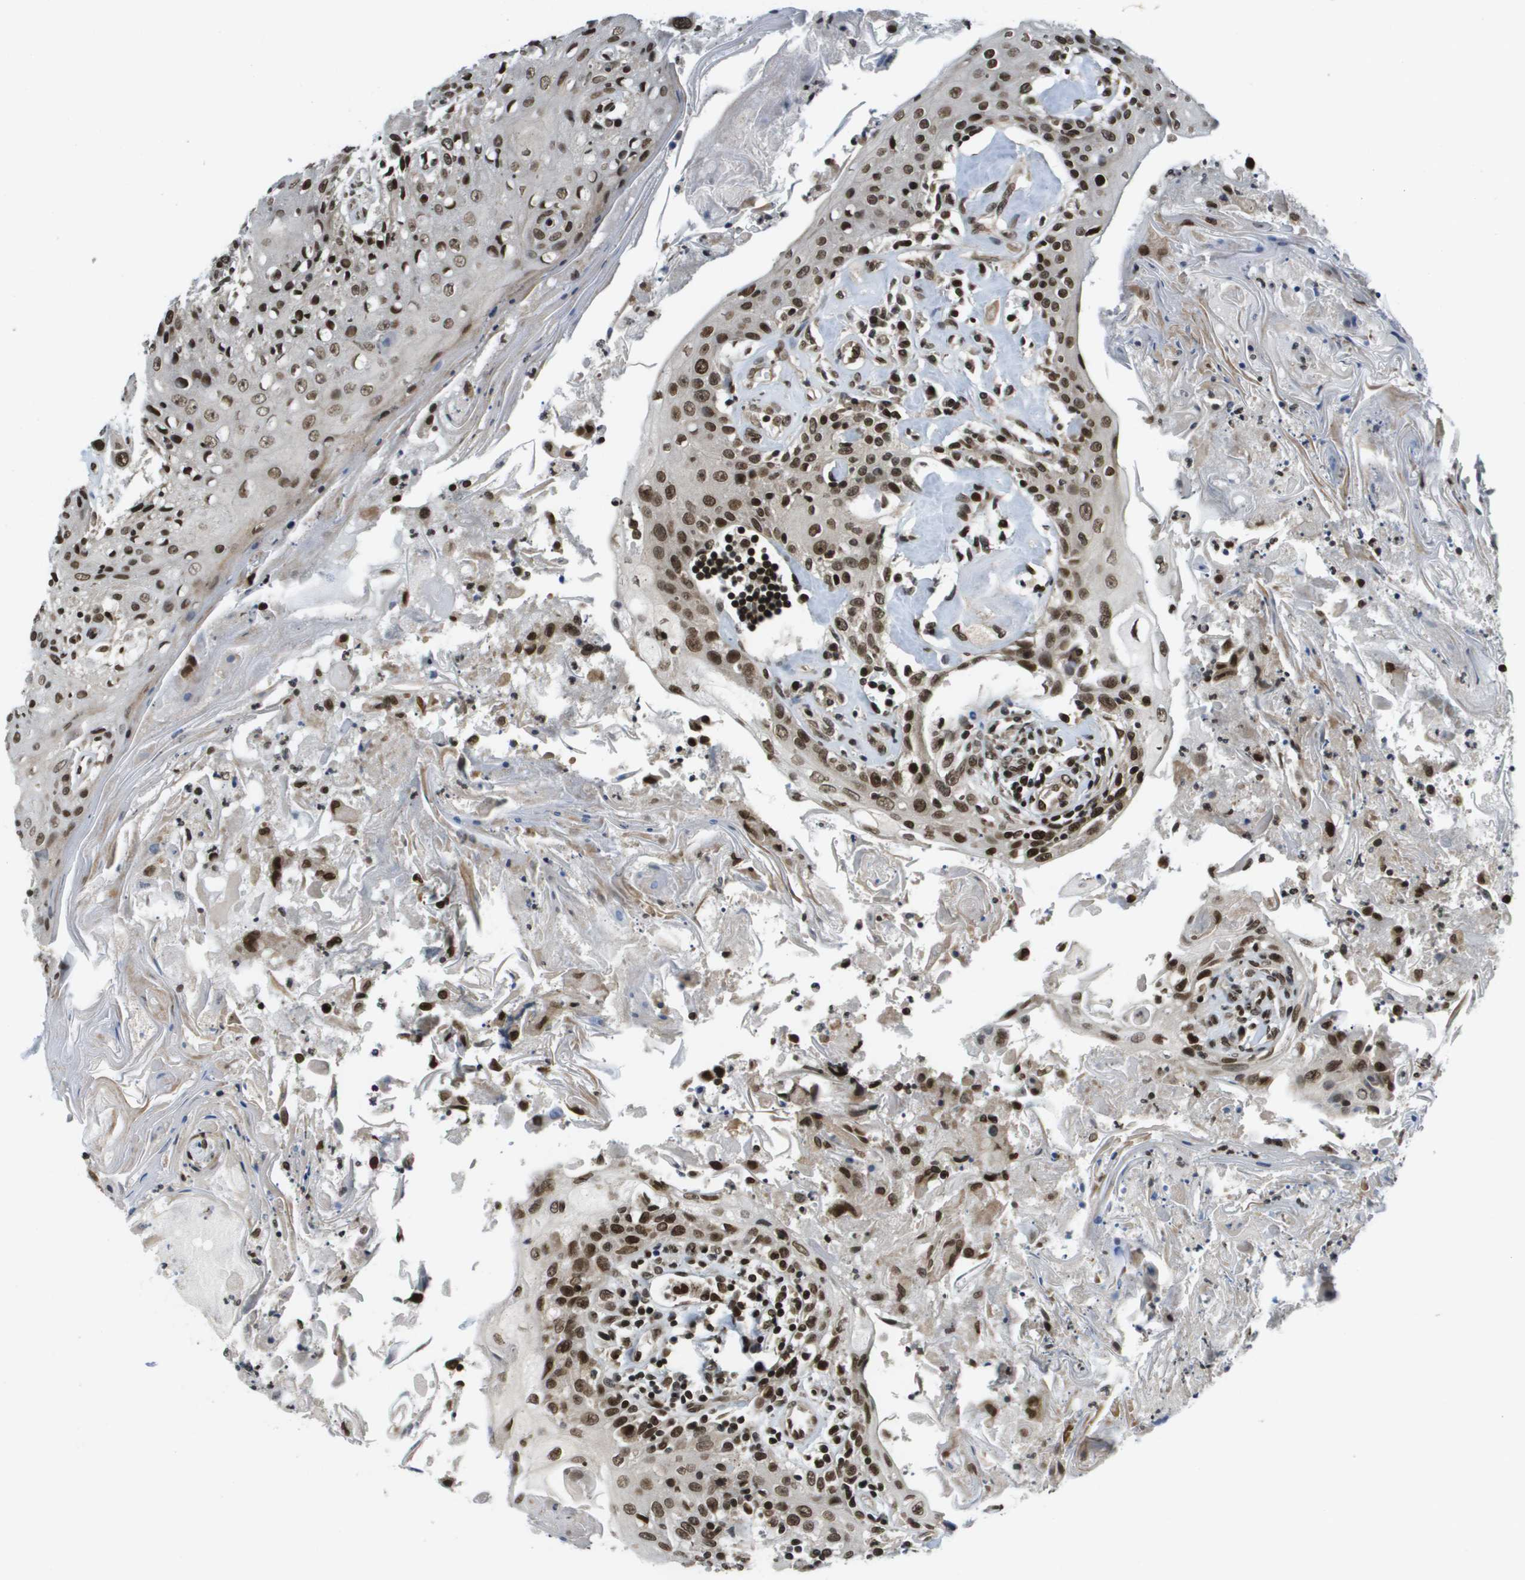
{"staining": {"intensity": "strong", "quantity": ">75%", "location": "nuclear"}, "tissue": "head and neck cancer", "cell_type": "Tumor cells", "image_type": "cancer", "snomed": [{"axis": "morphology", "description": "Squamous cell carcinoma, NOS"}, {"axis": "topography", "description": "Oral tissue"}, {"axis": "topography", "description": "Head-Neck"}], "caption": "A brown stain labels strong nuclear expression of a protein in head and neck squamous cell carcinoma tumor cells.", "gene": "RECQL4", "patient": {"sex": "female", "age": 76}}